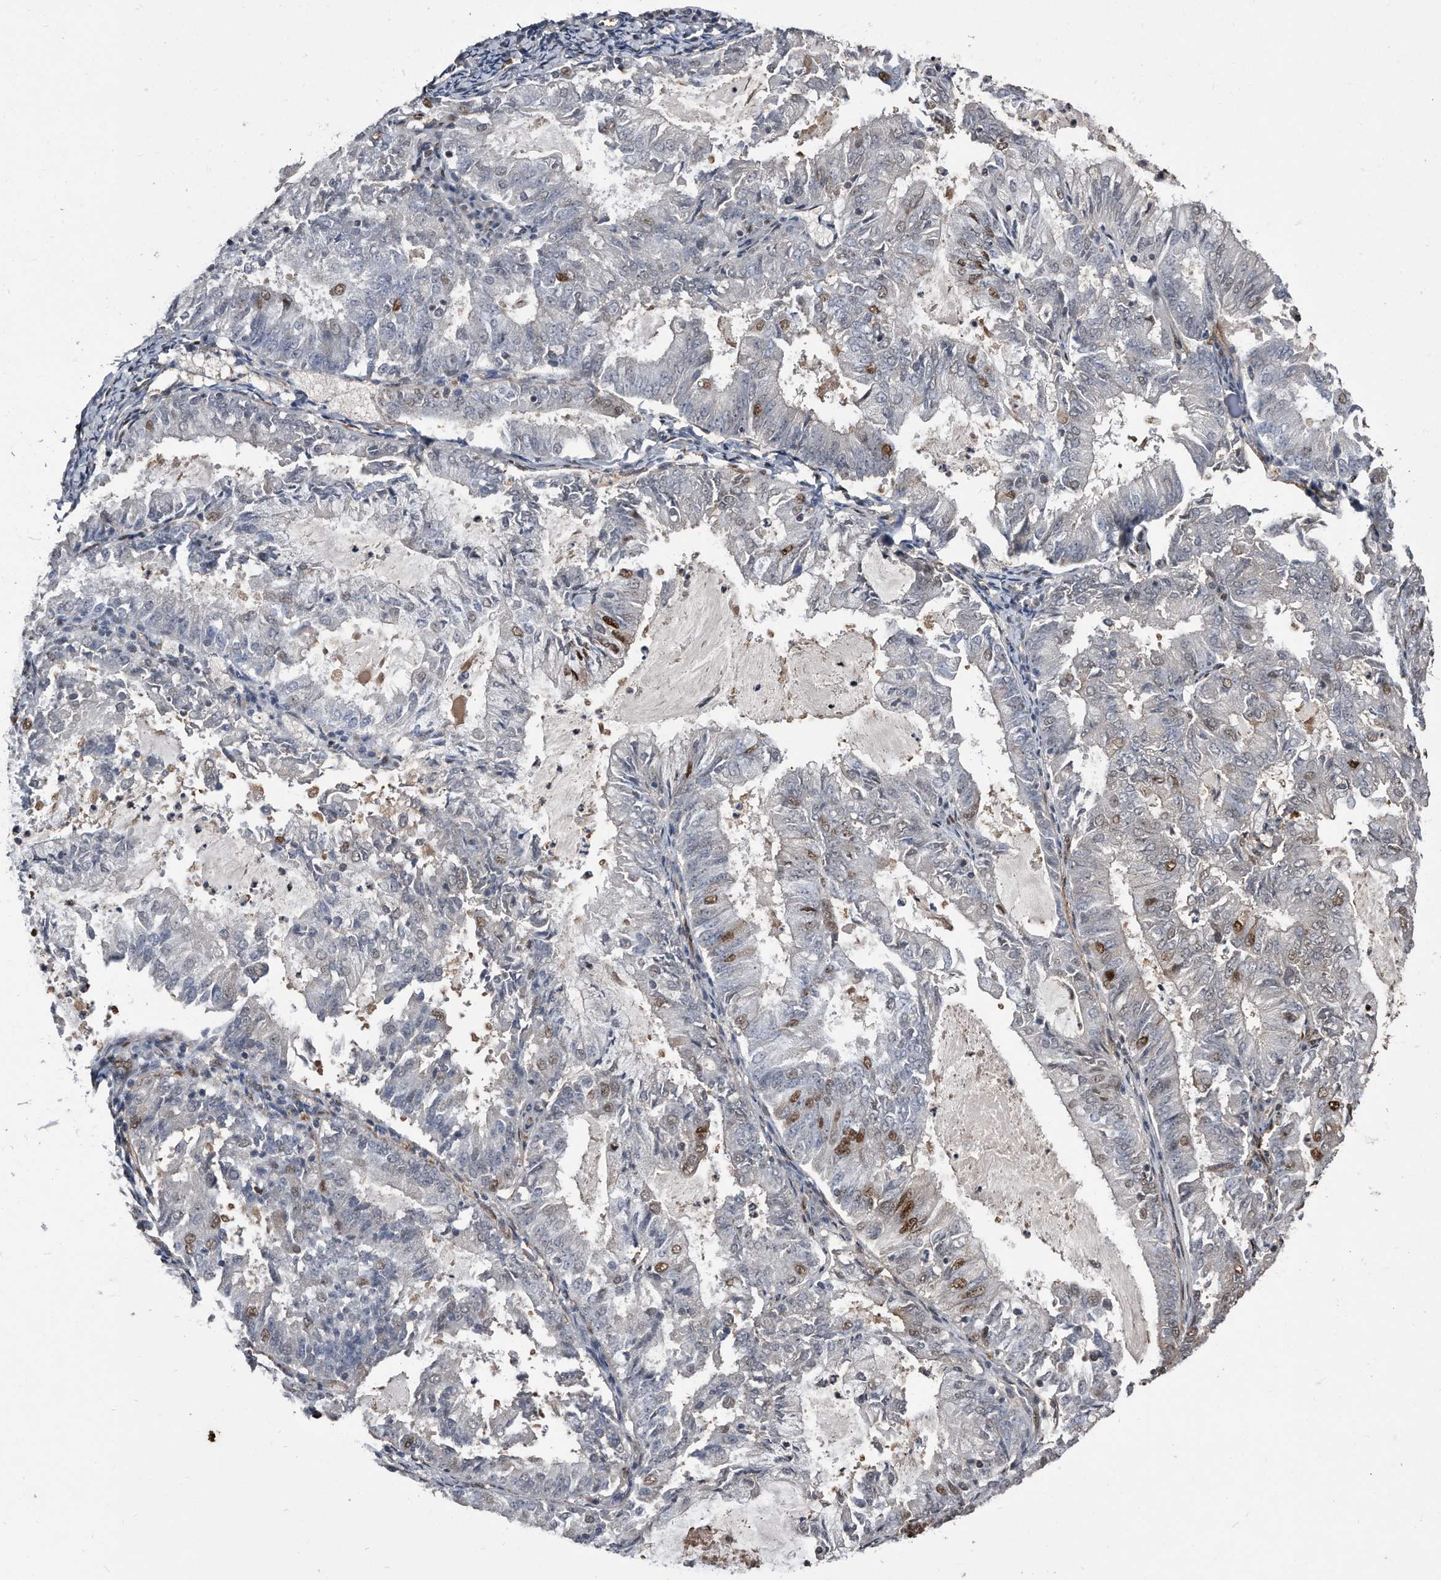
{"staining": {"intensity": "moderate", "quantity": "<25%", "location": "nuclear"}, "tissue": "endometrial cancer", "cell_type": "Tumor cells", "image_type": "cancer", "snomed": [{"axis": "morphology", "description": "Adenocarcinoma, NOS"}, {"axis": "topography", "description": "Endometrium"}], "caption": "High-power microscopy captured an immunohistochemistry histopathology image of adenocarcinoma (endometrial), revealing moderate nuclear positivity in about <25% of tumor cells.", "gene": "RAD23B", "patient": {"sex": "female", "age": 57}}